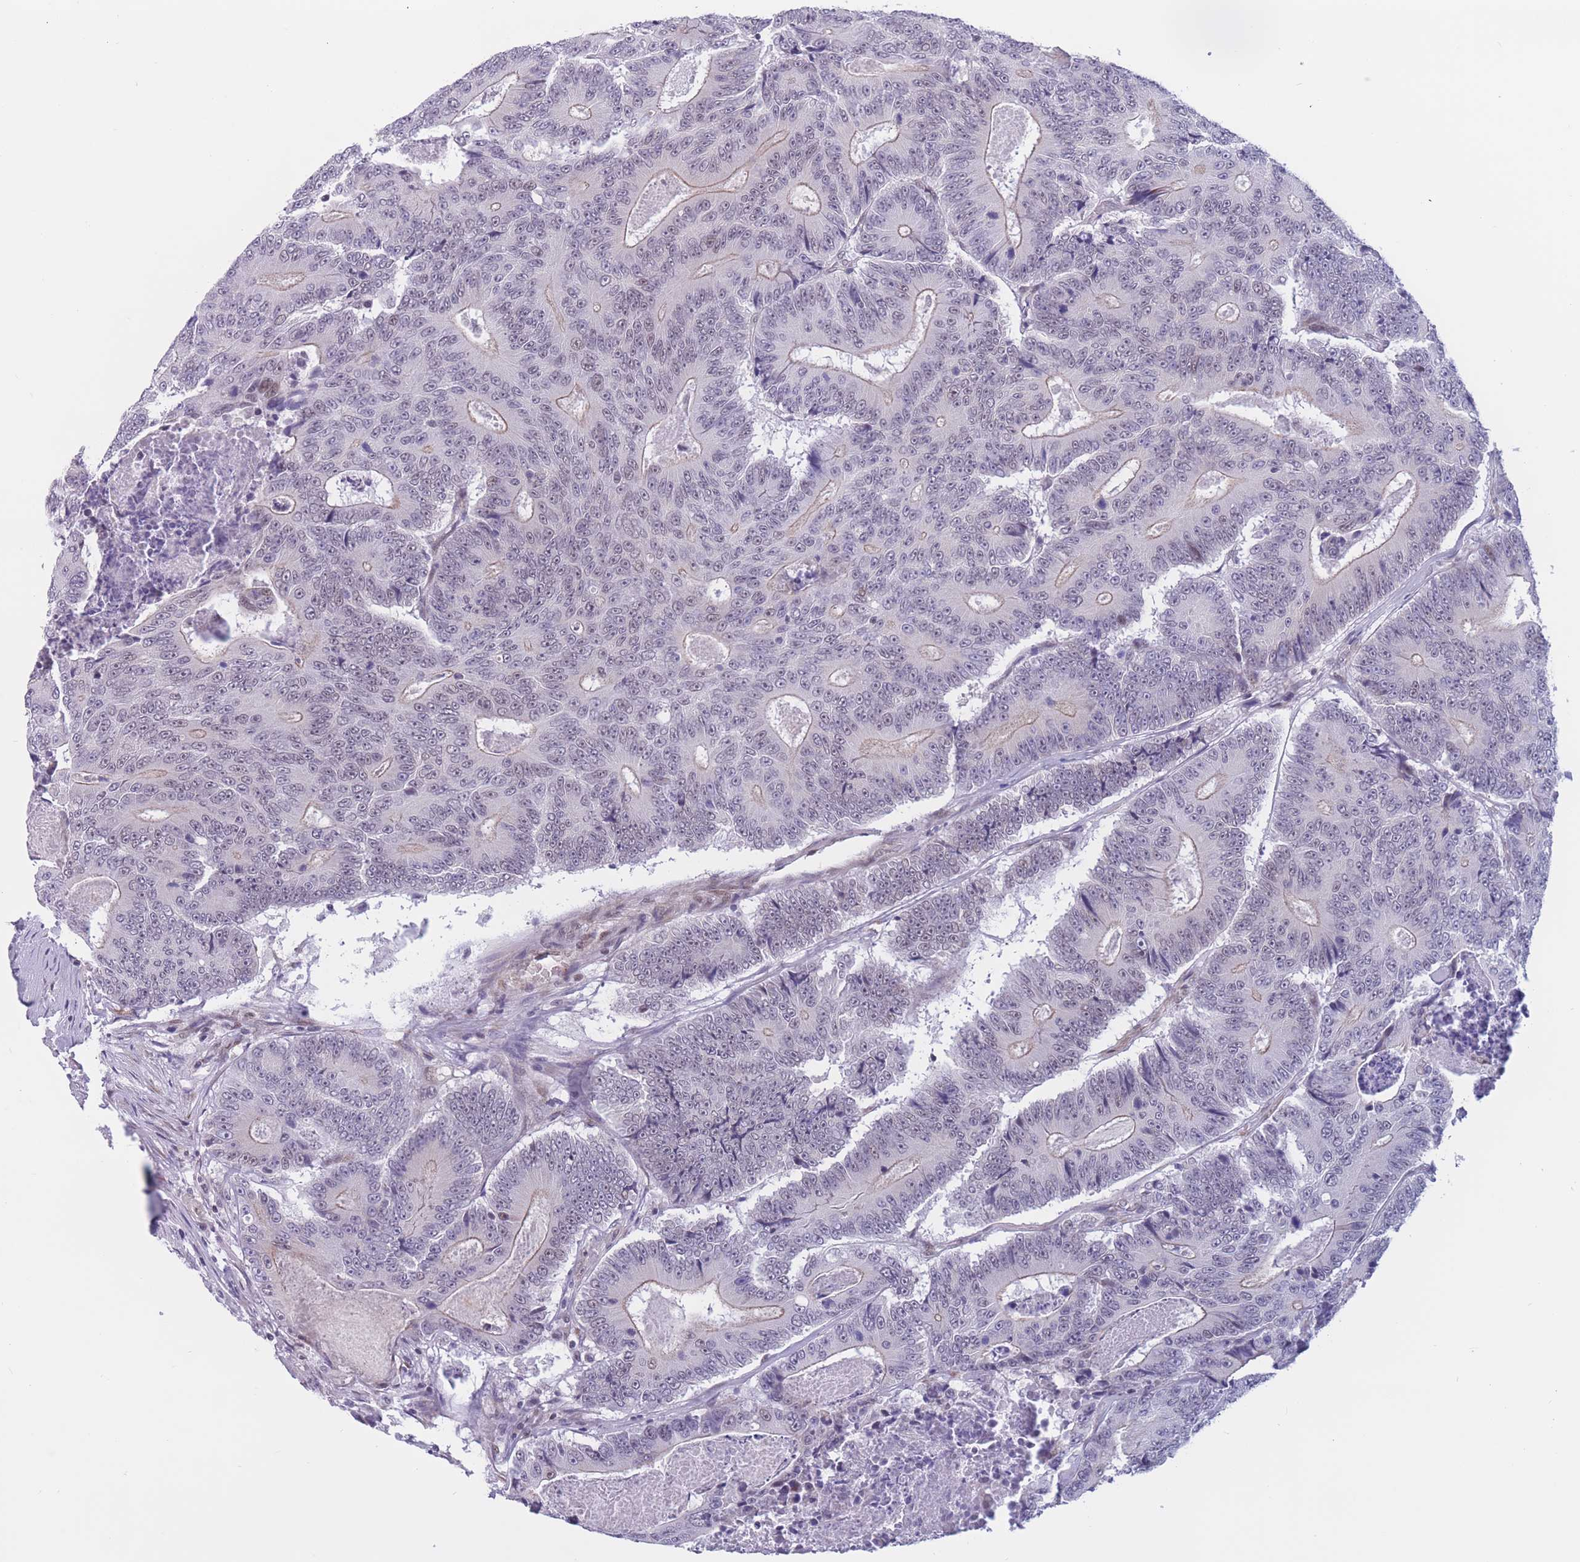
{"staining": {"intensity": "negative", "quantity": "none", "location": "none"}, "tissue": "colorectal cancer", "cell_type": "Tumor cells", "image_type": "cancer", "snomed": [{"axis": "morphology", "description": "Adenocarcinoma, NOS"}, {"axis": "topography", "description": "Colon"}], "caption": "Immunohistochemical staining of colorectal cancer (adenocarcinoma) shows no significant positivity in tumor cells.", "gene": "BCL9L", "patient": {"sex": "male", "age": 83}}